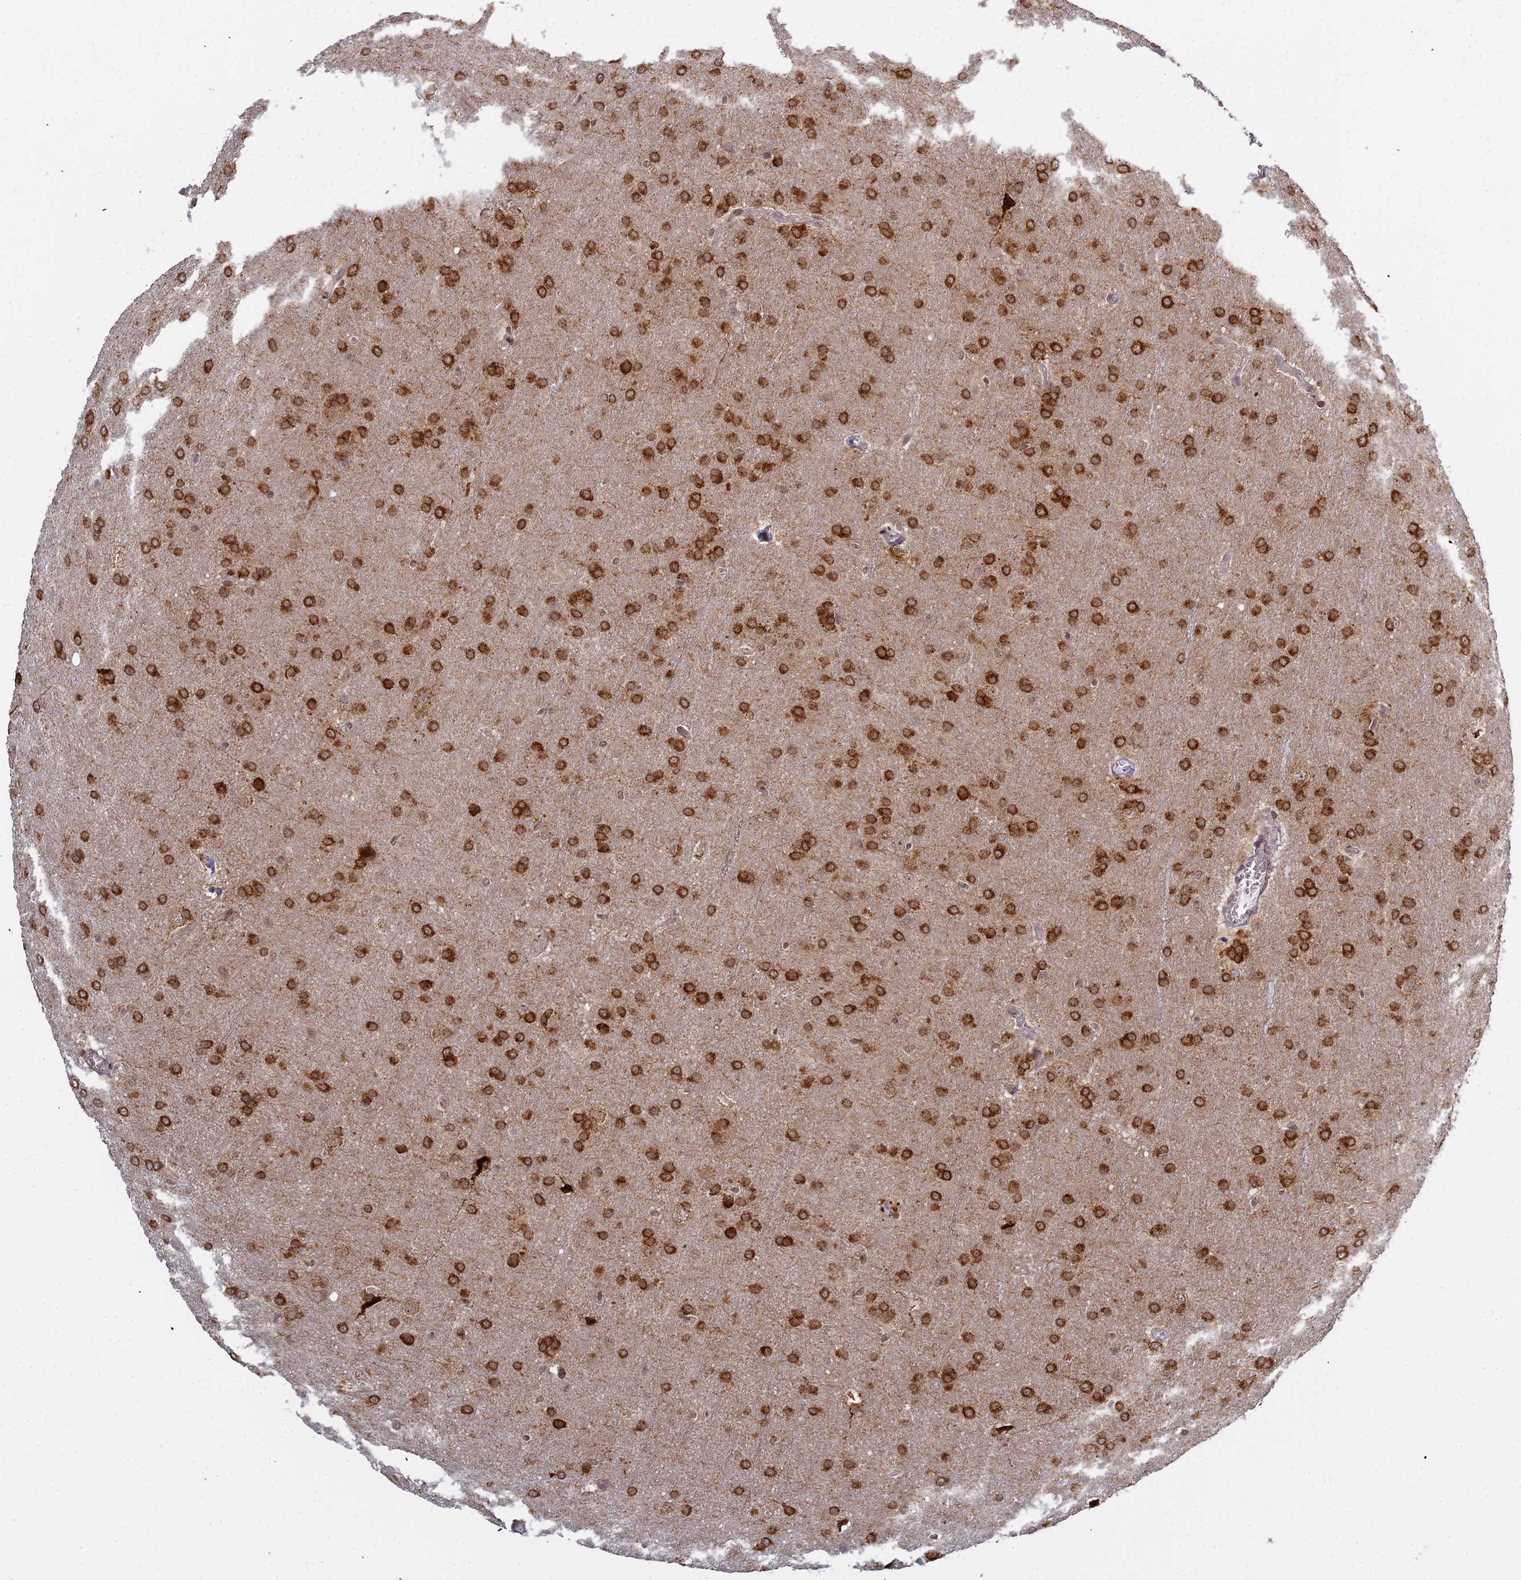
{"staining": {"intensity": "strong", "quantity": ">75%", "location": "cytoplasmic/membranous"}, "tissue": "glioma", "cell_type": "Tumor cells", "image_type": "cancer", "snomed": [{"axis": "morphology", "description": "Glioma, malignant, Low grade"}, {"axis": "topography", "description": "Brain"}], "caption": "Immunohistochemistry (DAB) staining of human malignant glioma (low-grade) displays strong cytoplasmic/membranous protein staining in approximately >75% of tumor cells.", "gene": "ABCA2", "patient": {"sex": "female", "age": 32}}